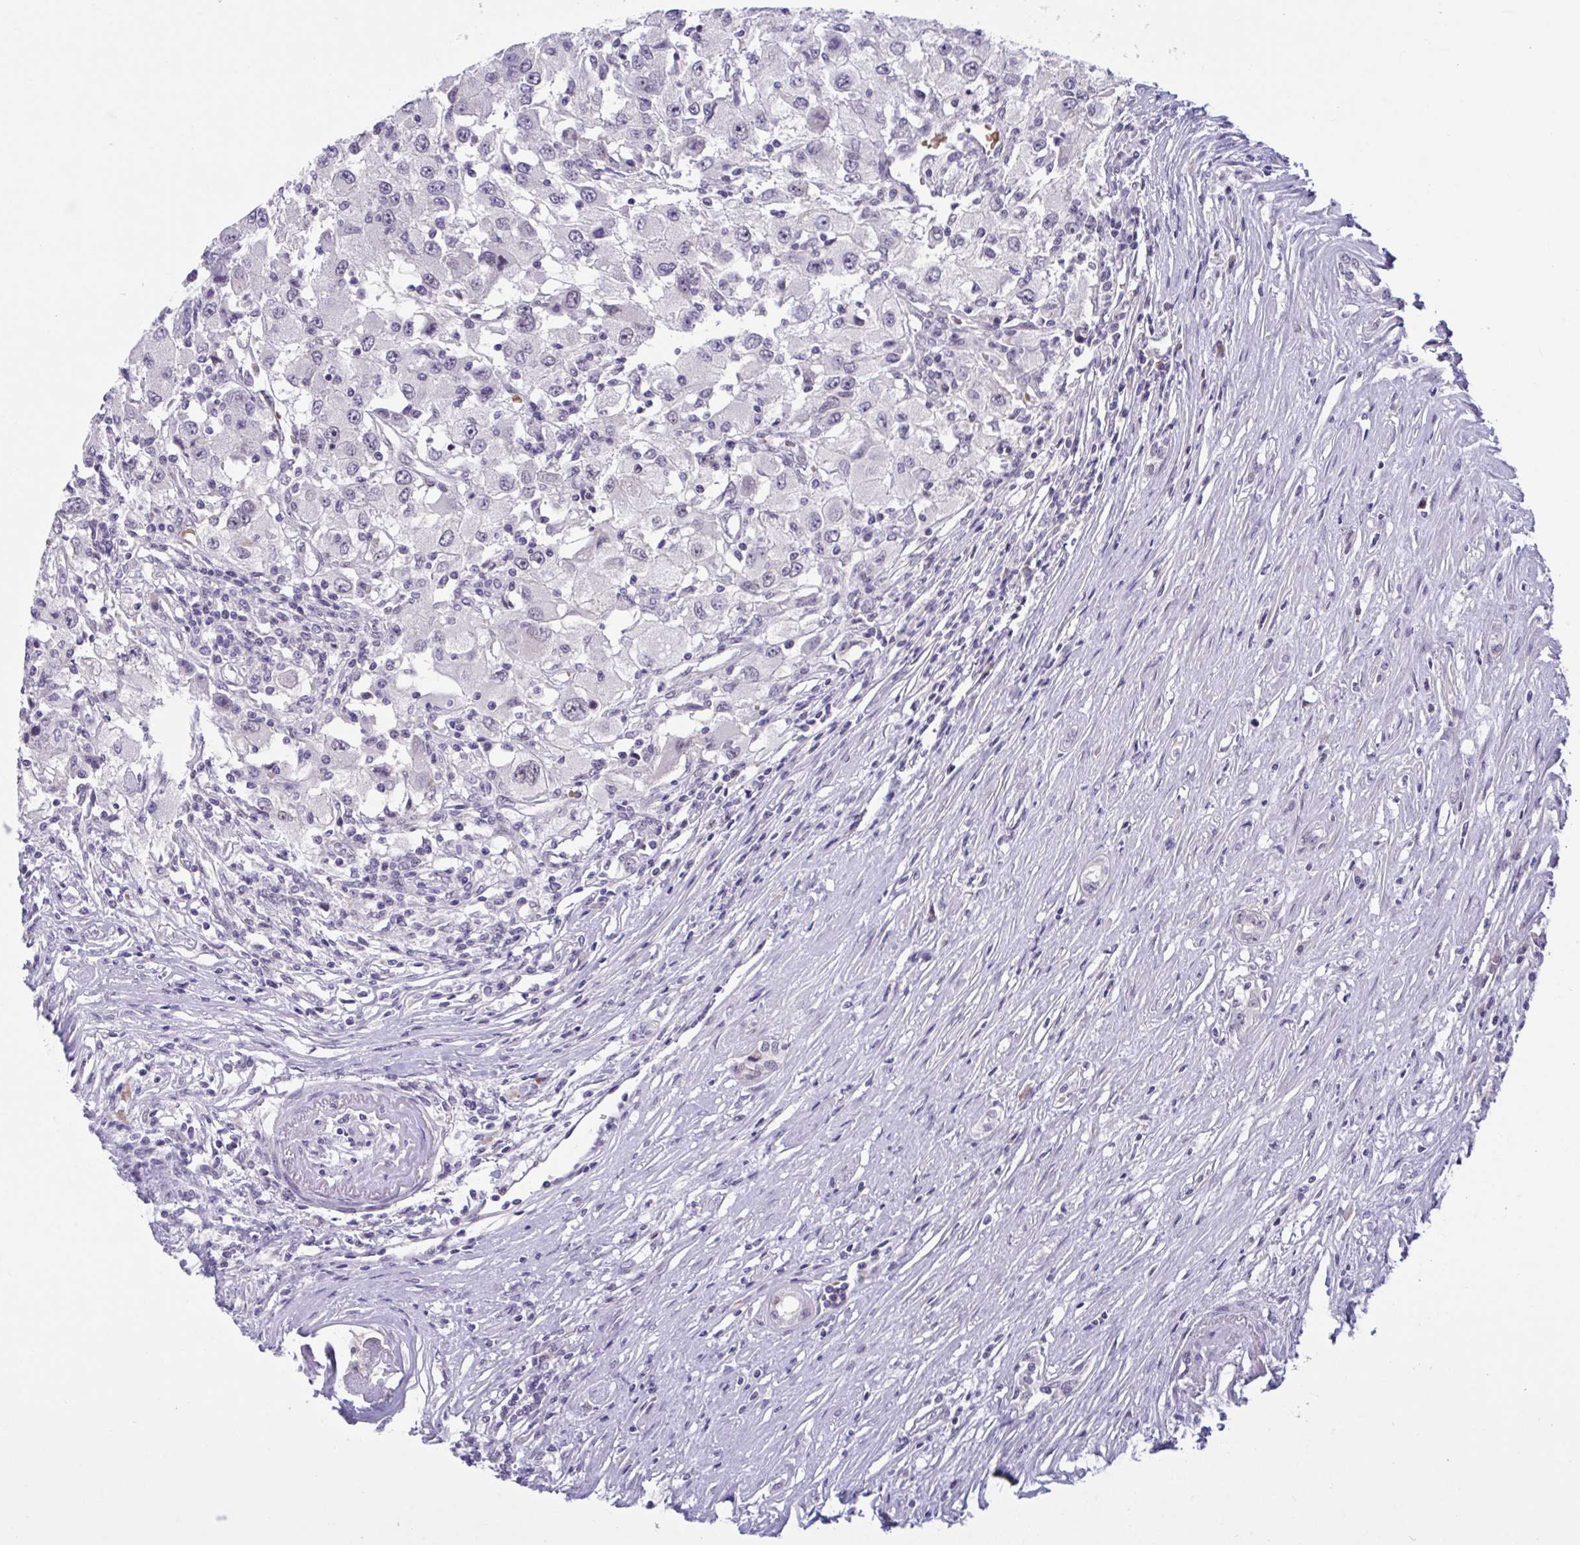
{"staining": {"intensity": "negative", "quantity": "none", "location": "none"}, "tissue": "renal cancer", "cell_type": "Tumor cells", "image_type": "cancer", "snomed": [{"axis": "morphology", "description": "Adenocarcinoma, NOS"}, {"axis": "topography", "description": "Kidney"}], "caption": "Renal cancer was stained to show a protein in brown. There is no significant staining in tumor cells.", "gene": "CNGB3", "patient": {"sex": "female", "age": 67}}